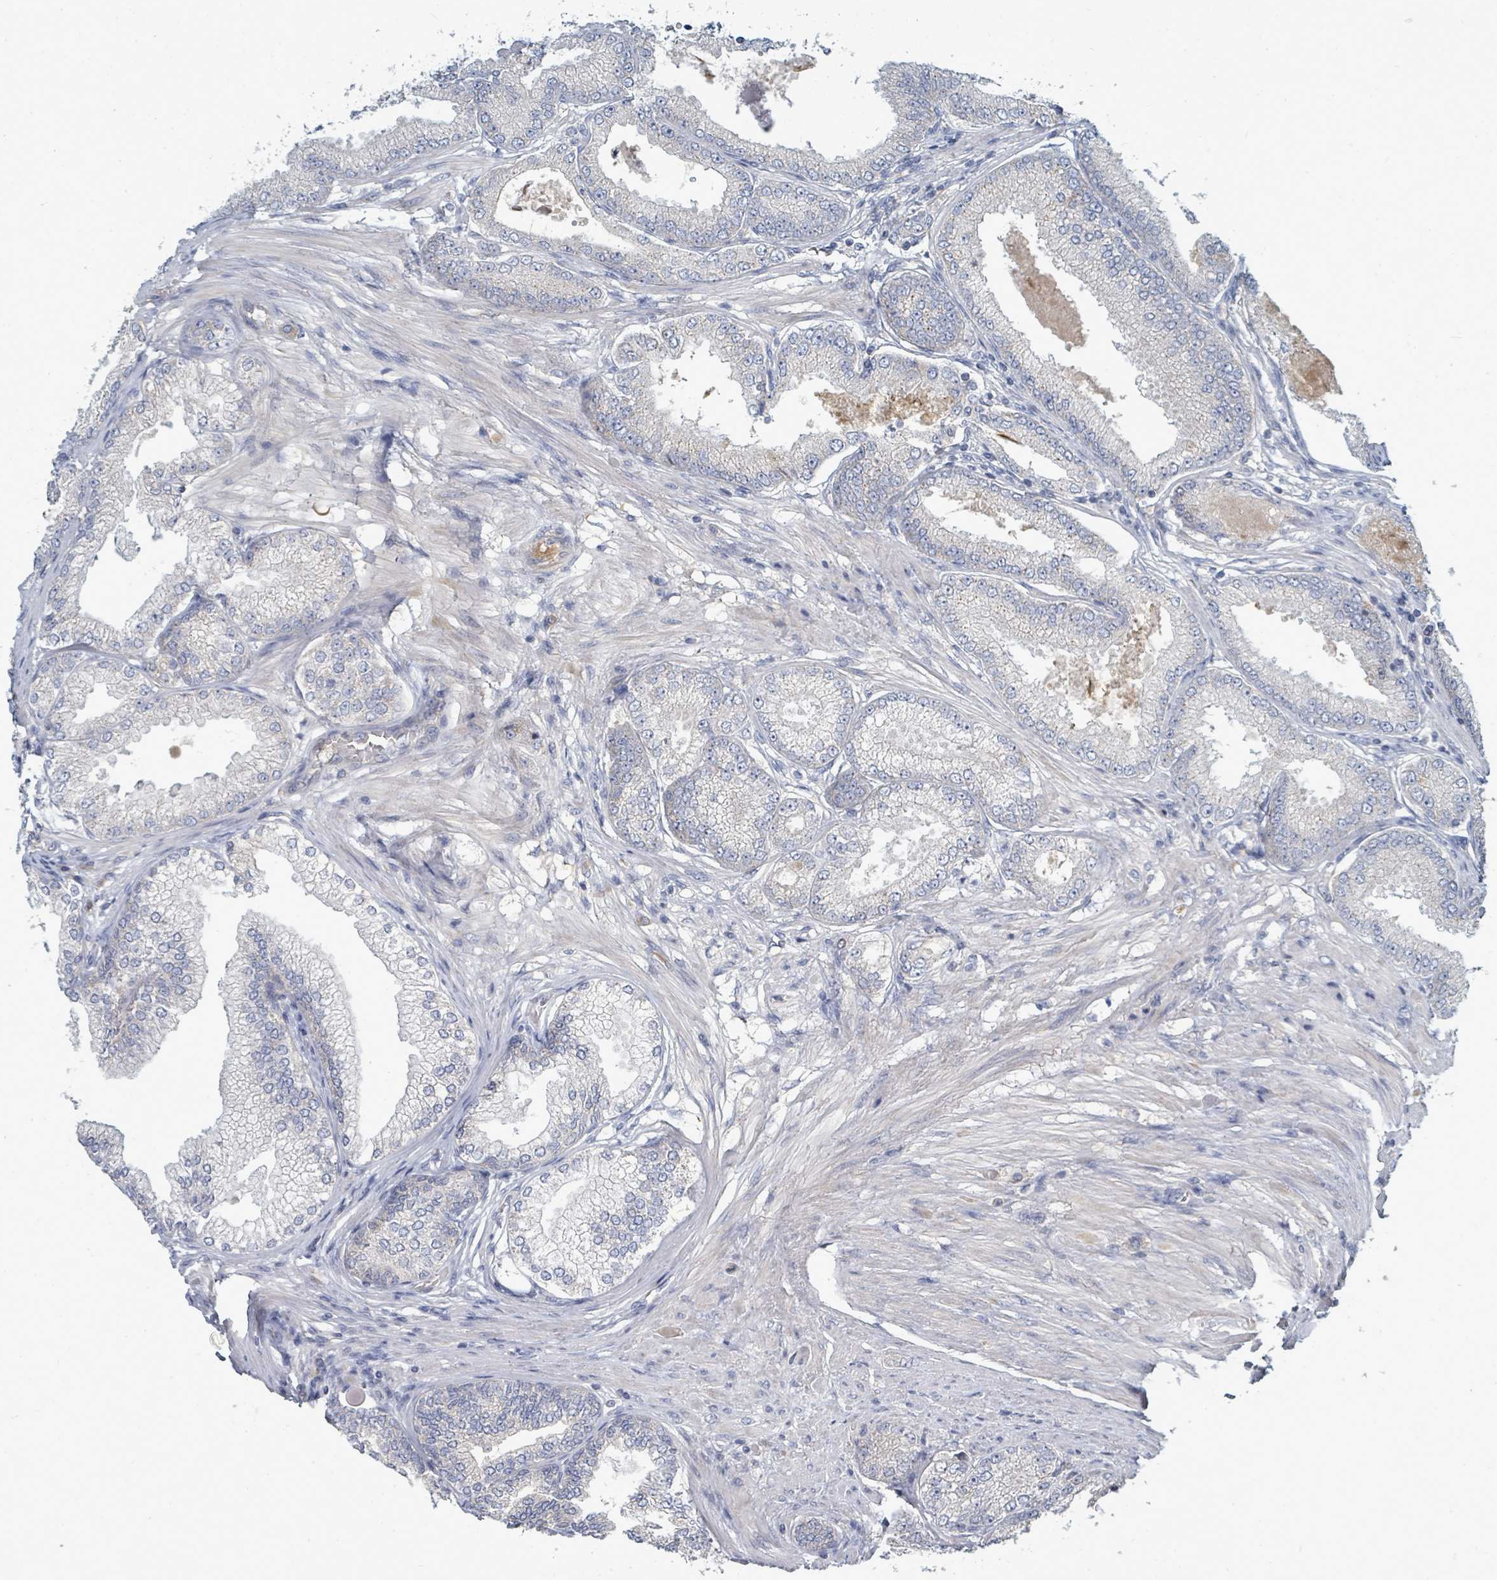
{"staining": {"intensity": "negative", "quantity": "none", "location": "none"}, "tissue": "prostate cancer", "cell_type": "Tumor cells", "image_type": "cancer", "snomed": [{"axis": "morphology", "description": "Adenocarcinoma, High grade"}, {"axis": "topography", "description": "Prostate"}], "caption": "Immunohistochemistry (IHC) of human adenocarcinoma (high-grade) (prostate) shows no staining in tumor cells.", "gene": "SLC25A23", "patient": {"sex": "male", "age": 71}}